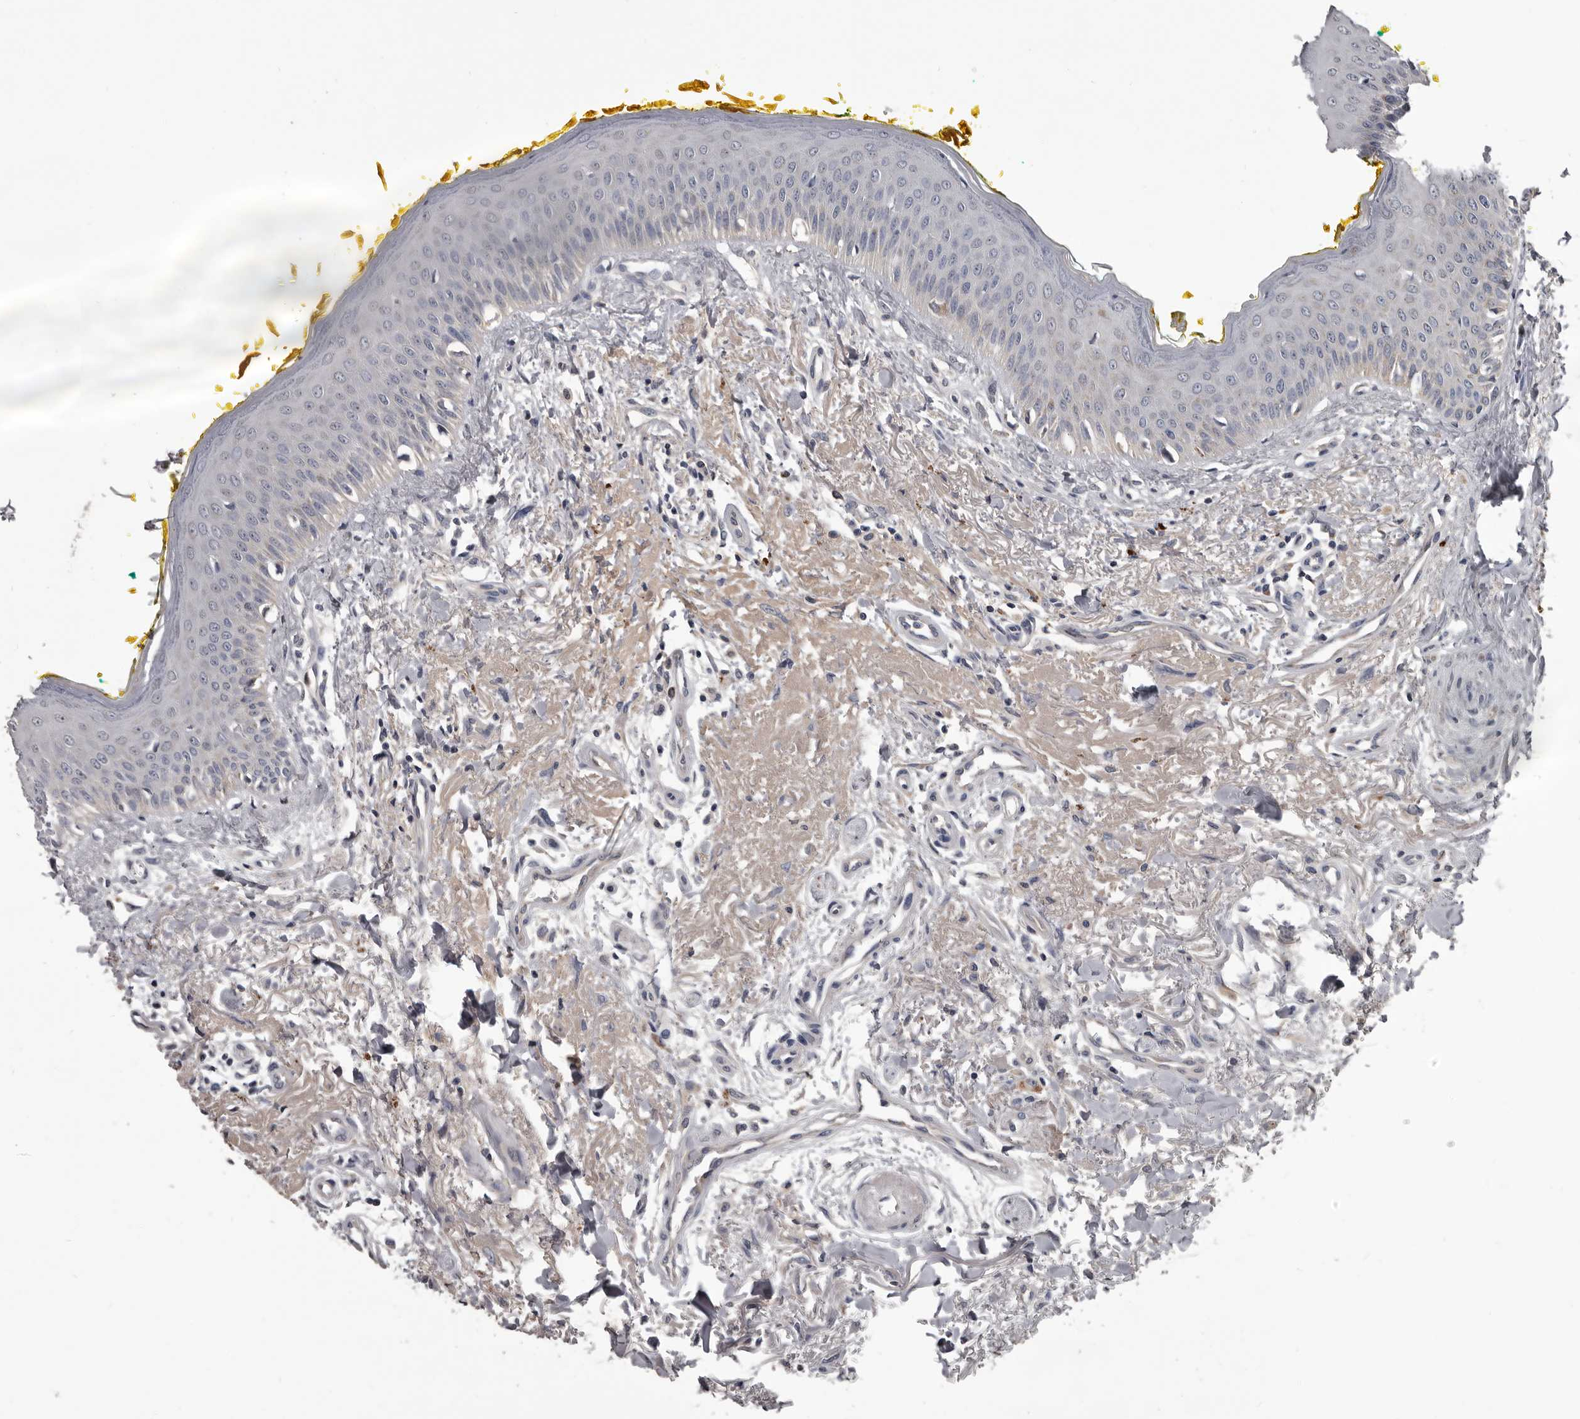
{"staining": {"intensity": "weak", "quantity": "<25%", "location": "cytoplasmic/membranous"}, "tissue": "oral mucosa", "cell_type": "Squamous epithelial cells", "image_type": "normal", "snomed": [{"axis": "morphology", "description": "Normal tissue, NOS"}, {"axis": "topography", "description": "Oral tissue"}], "caption": "Oral mucosa stained for a protein using immunohistochemistry (IHC) exhibits no staining squamous epithelial cells.", "gene": "ALDH5A1", "patient": {"sex": "female", "age": 70}}